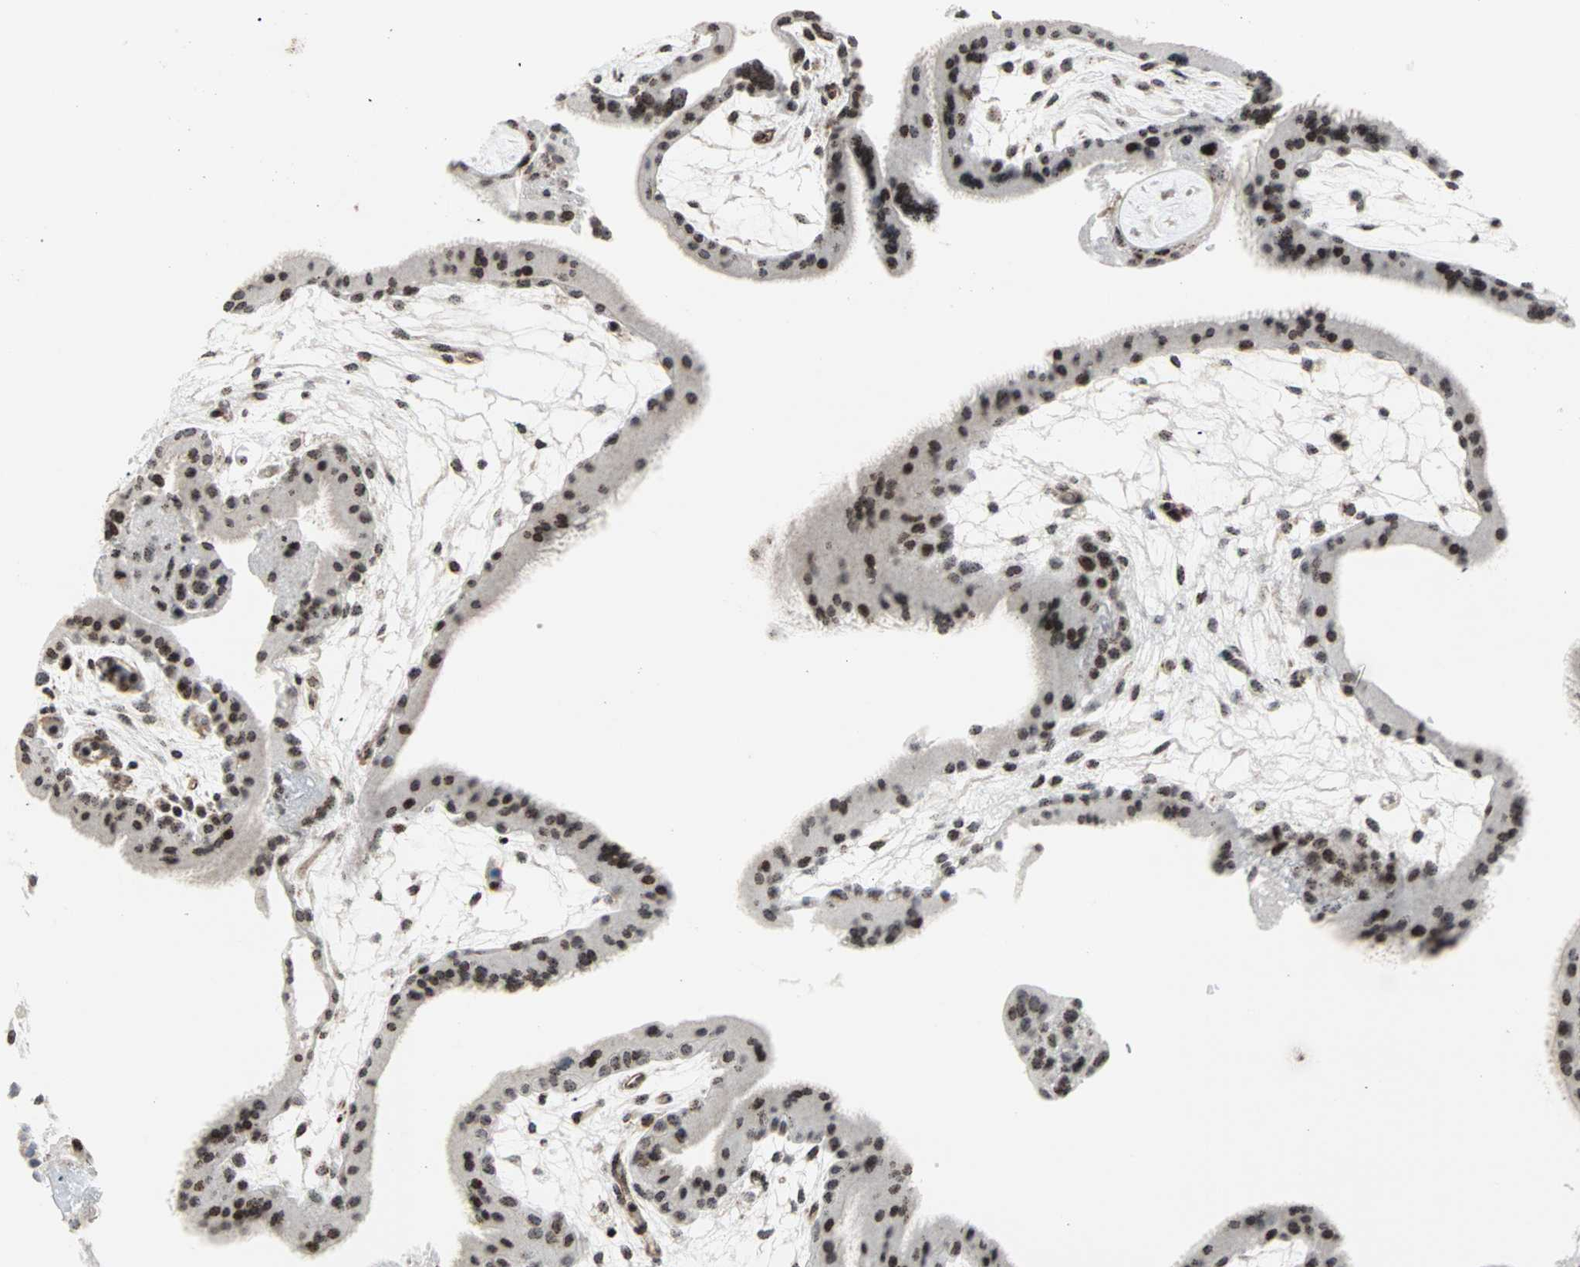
{"staining": {"intensity": "moderate", "quantity": ">75%", "location": "nuclear"}, "tissue": "placenta", "cell_type": "Trophoblastic cells", "image_type": "normal", "snomed": [{"axis": "morphology", "description": "Normal tissue, NOS"}, {"axis": "topography", "description": "Placenta"}], "caption": "High-power microscopy captured an immunohistochemistry micrograph of unremarkable placenta, revealing moderate nuclear positivity in approximately >75% of trophoblastic cells. (DAB IHC, brown staining for protein, blue staining for nuclei).", "gene": "CENPA", "patient": {"sex": "female", "age": 19}}